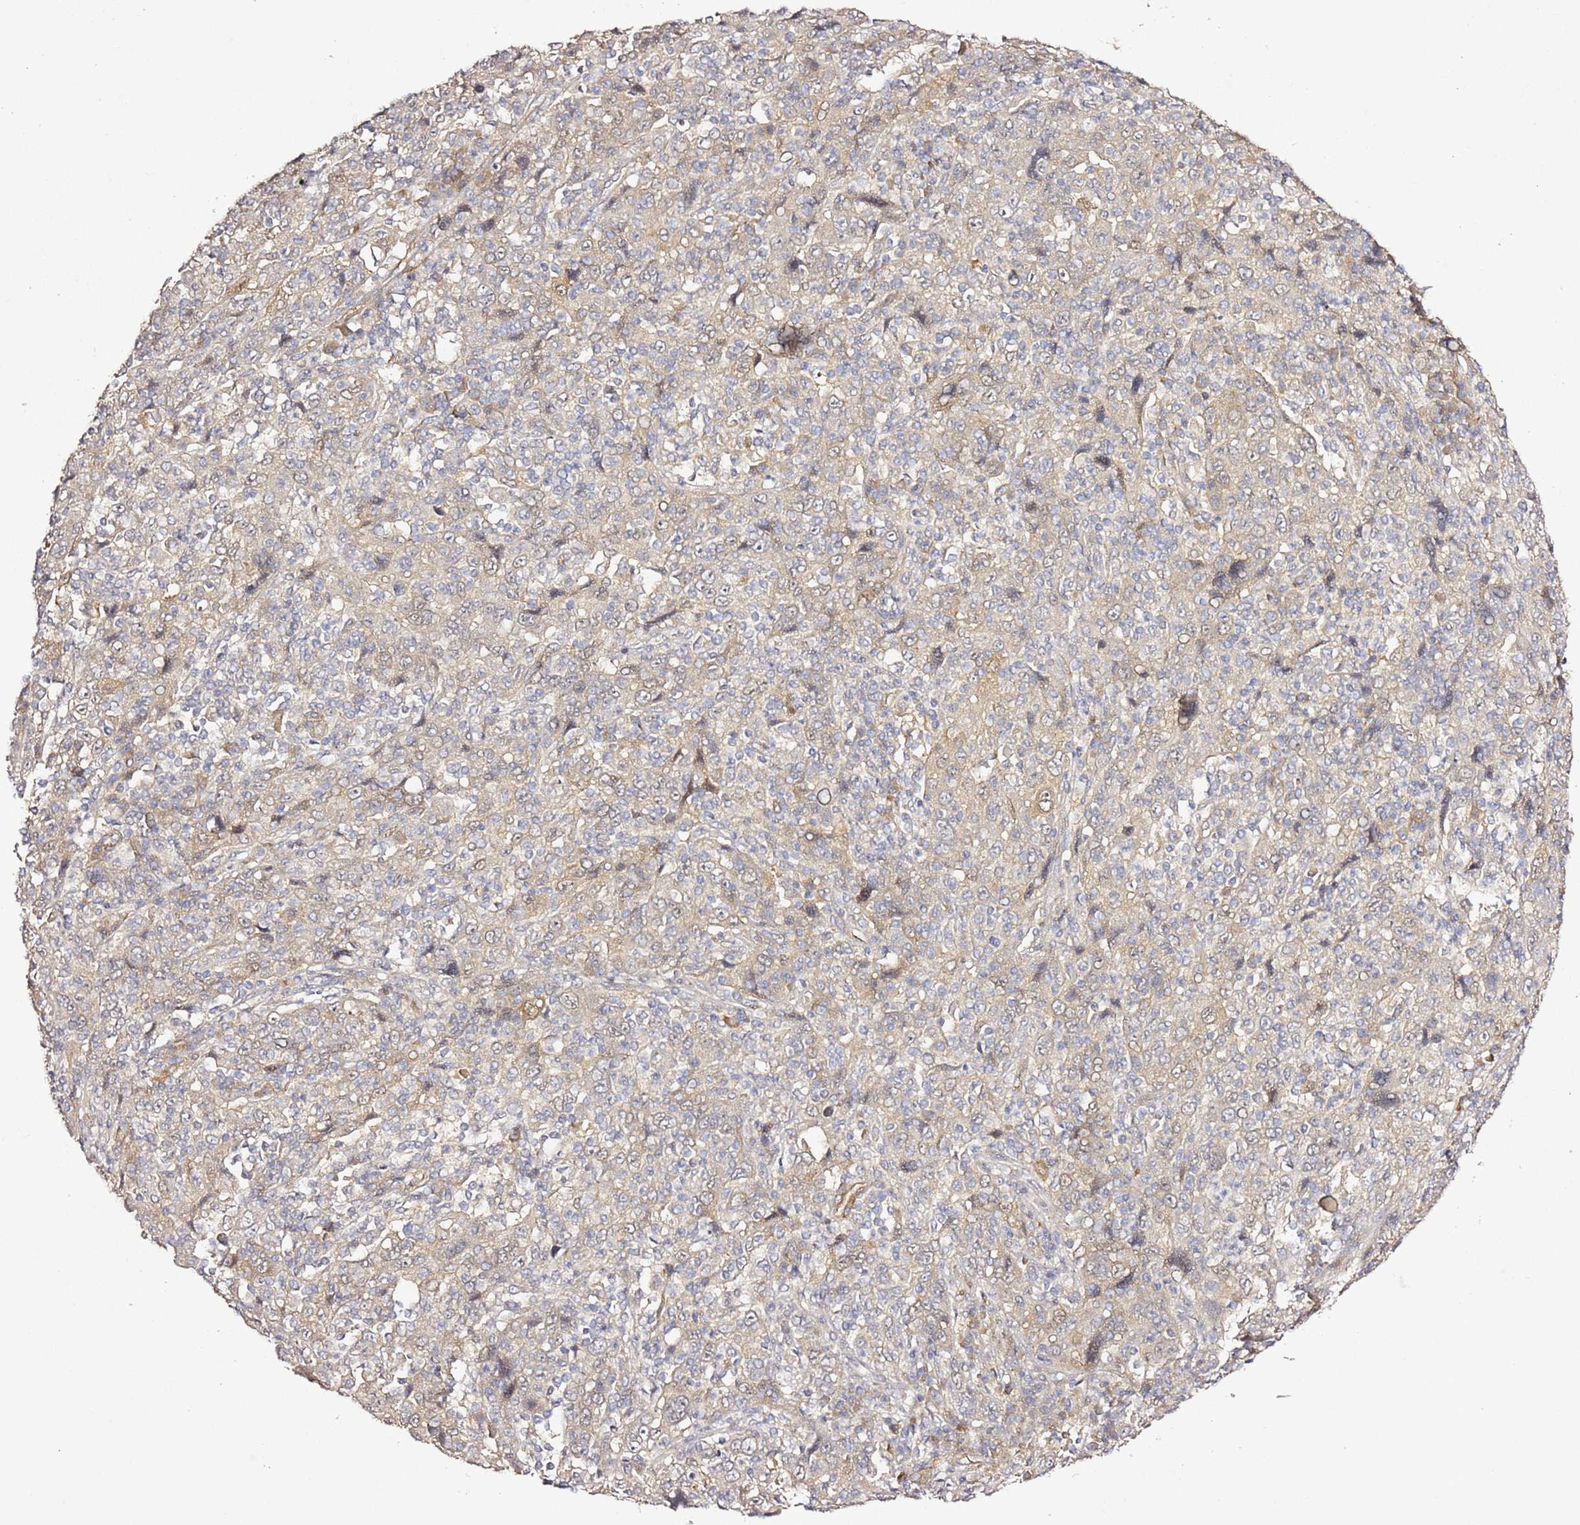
{"staining": {"intensity": "weak", "quantity": "<25%", "location": "cytoplasmic/membranous"}, "tissue": "cervical cancer", "cell_type": "Tumor cells", "image_type": "cancer", "snomed": [{"axis": "morphology", "description": "Squamous cell carcinoma, NOS"}, {"axis": "topography", "description": "Cervix"}], "caption": "Immunohistochemistry of human cervical cancer (squamous cell carcinoma) demonstrates no positivity in tumor cells. (DAB (3,3'-diaminobenzidine) immunohistochemistry (IHC) visualized using brightfield microscopy, high magnification).", "gene": "EPS8L1", "patient": {"sex": "female", "age": 46}}